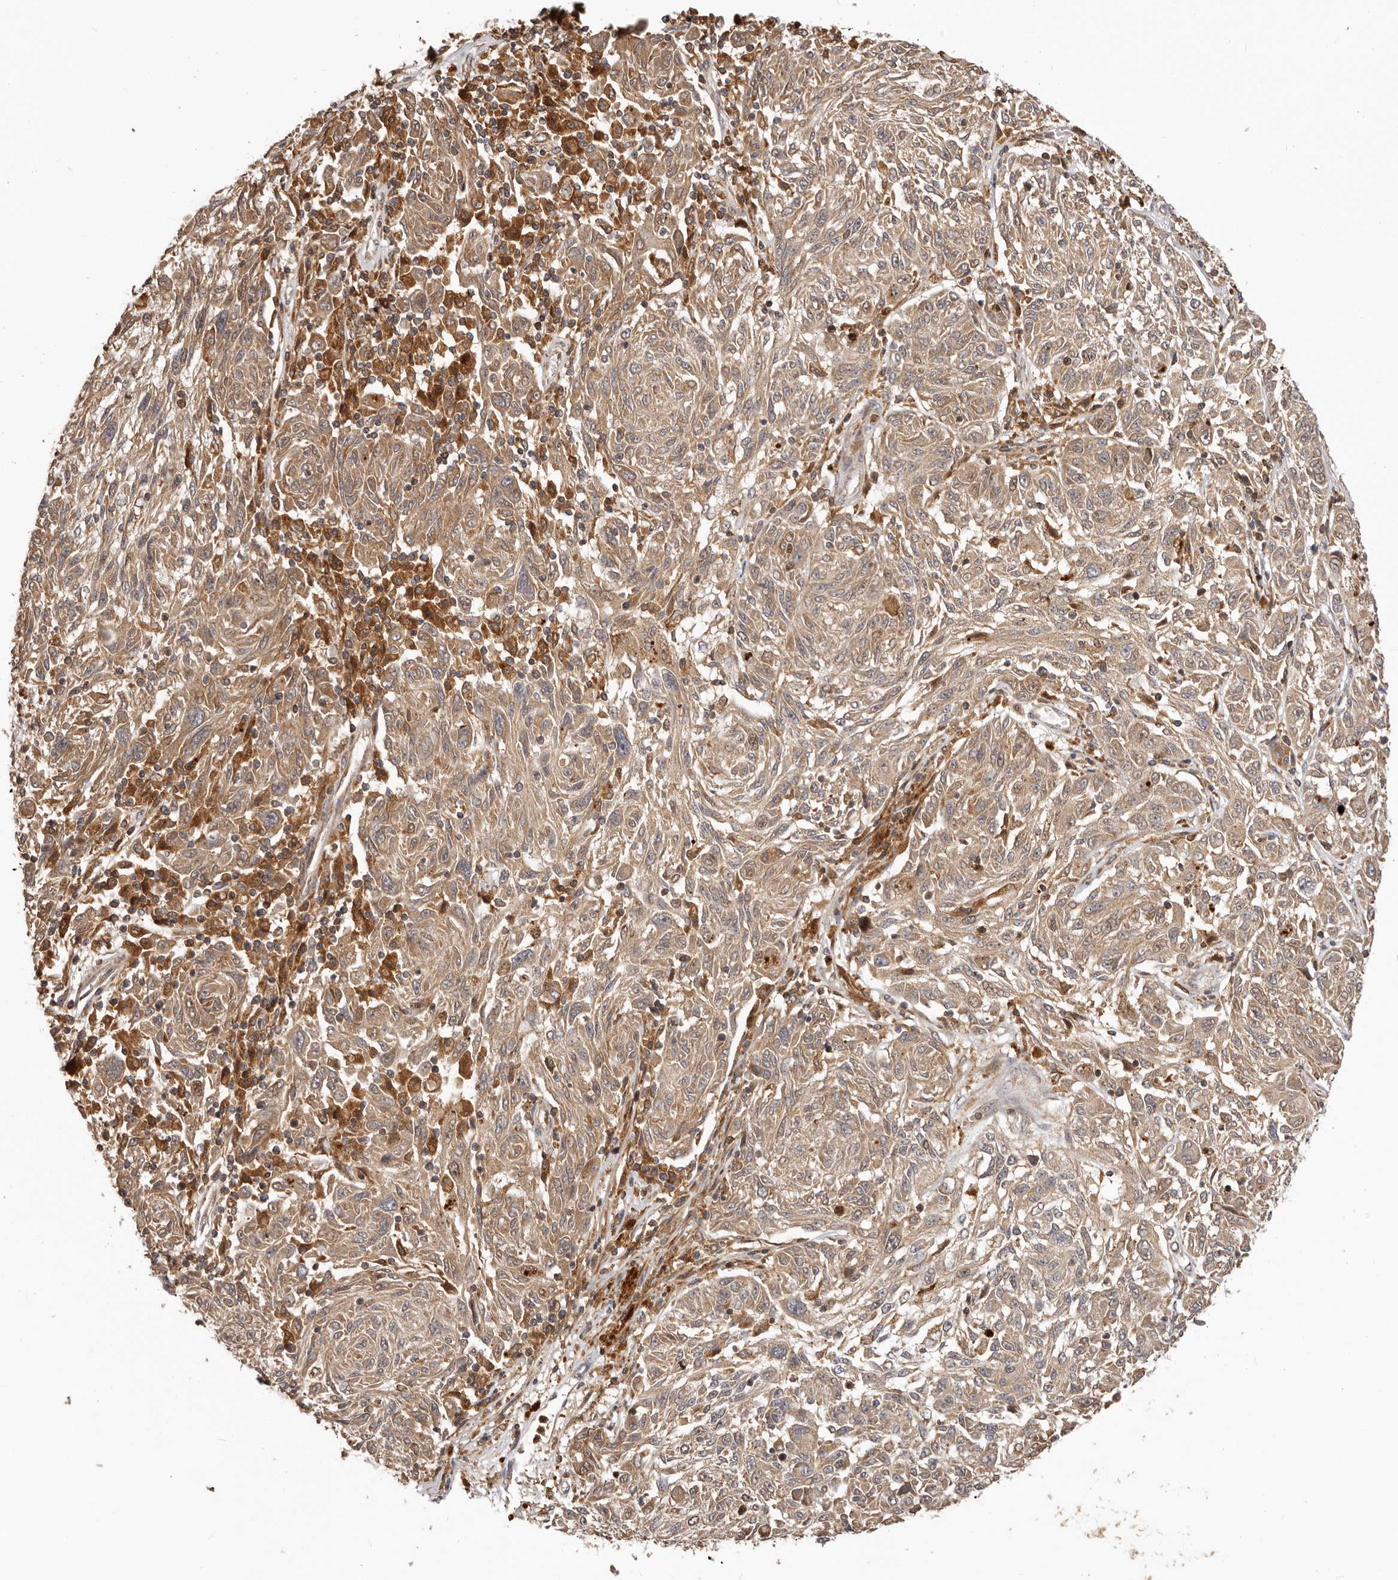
{"staining": {"intensity": "moderate", "quantity": ">75%", "location": "cytoplasmic/membranous"}, "tissue": "melanoma", "cell_type": "Tumor cells", "image_type": "cancer", "snomed": [{"axis": "morphology", "description": "Malignant melanoma, NOS"}, {"axis": "topography", "description": "Skin"}], "caption": "This is a photomicrograph of immunohistochemistry staining of malignant melanoma, which shows moderate expression in the cytoplasmic/membranous of tumor cells.", "gene": "RNF187", "patient": {"sex": "male", "age": 53}}